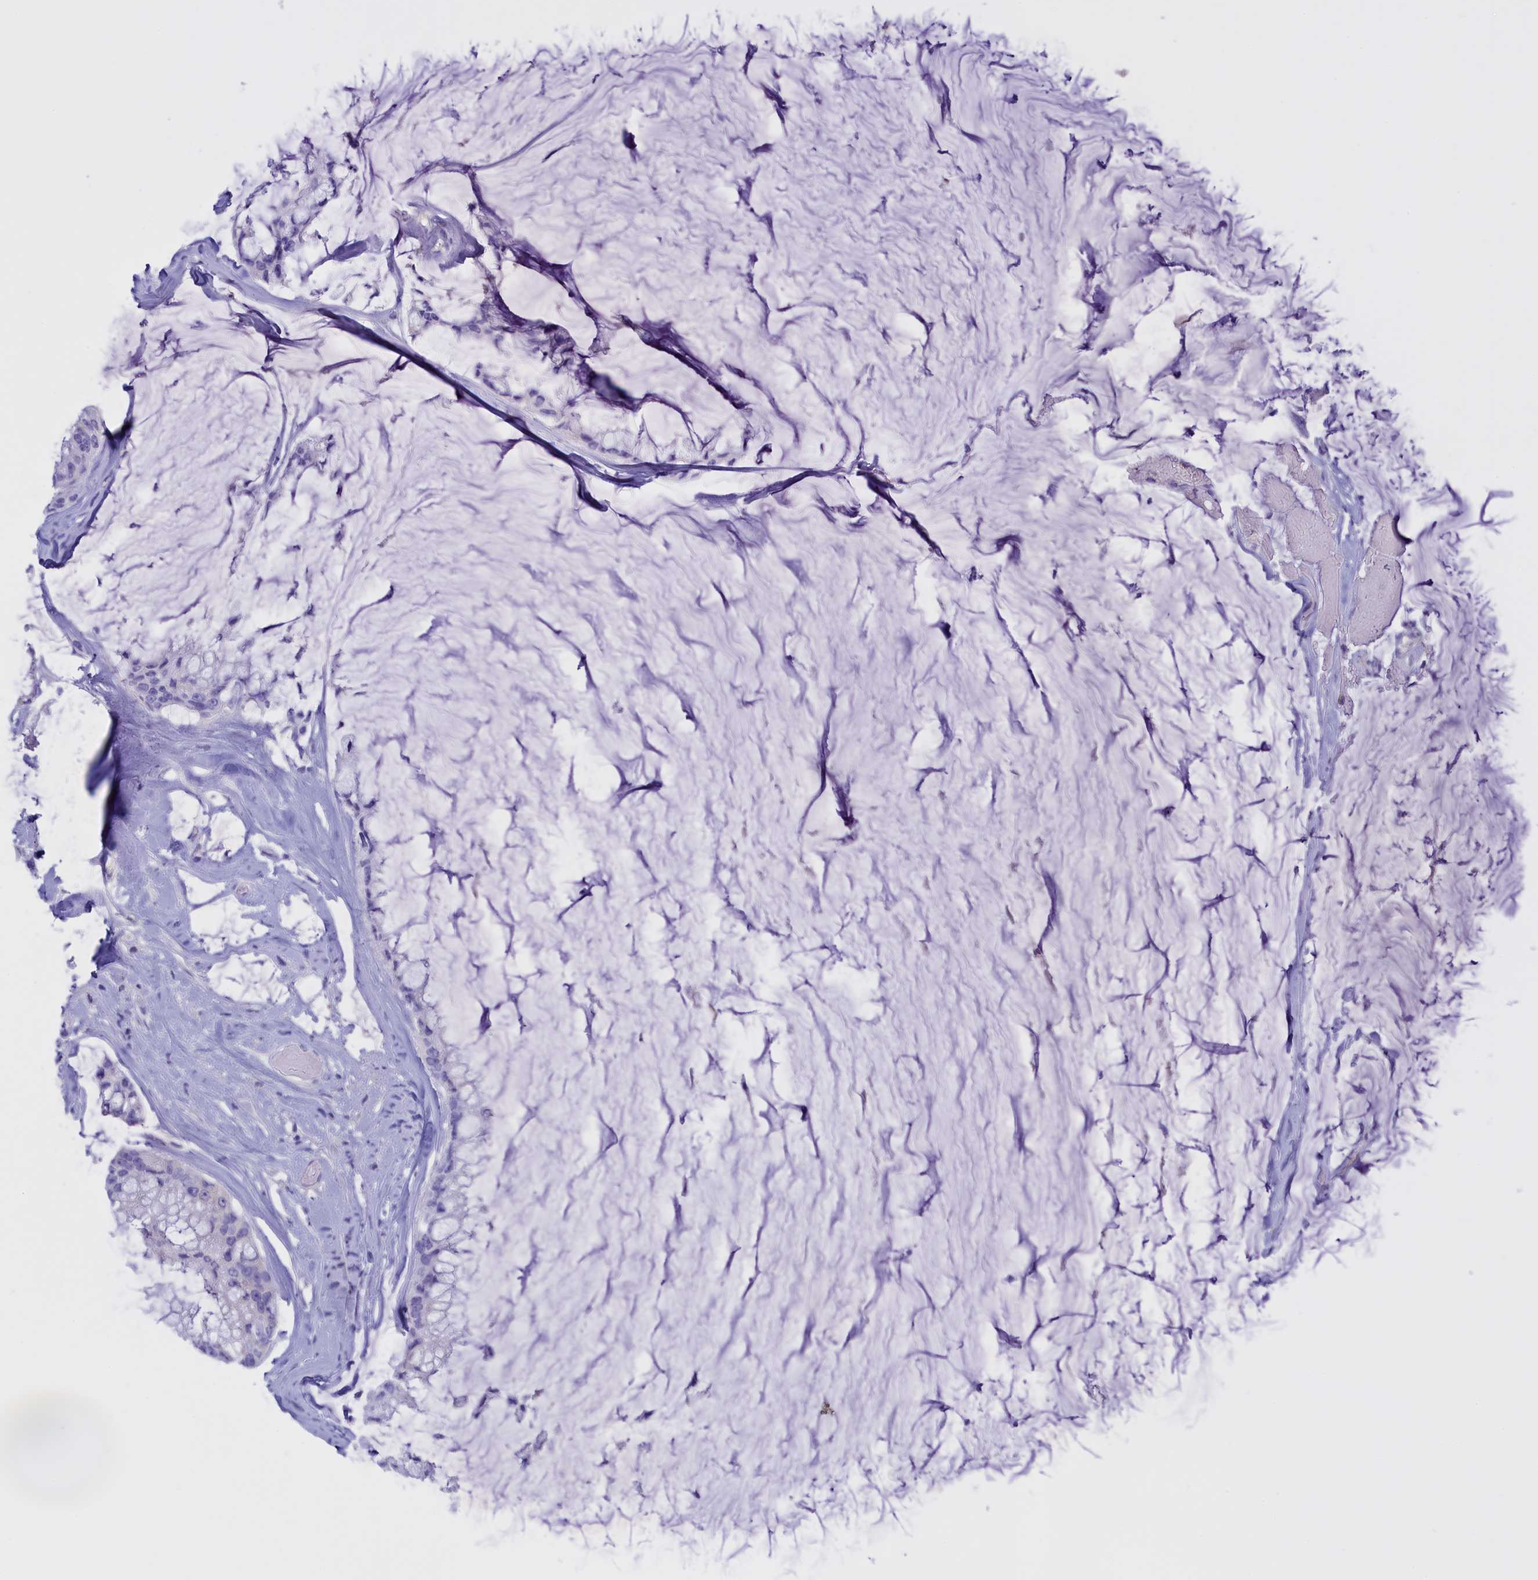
{"staining": {"intensity": "negative", "quantity": "none", "location": "none"}, "tissue": "ovarian cancer", "cell_type": "Tumor cells", "image_type": "cancer", "snomed": [{"axis": "morphology", "description": "Cystadenocarcinoma, mucinous, NOS"}, {"axis": "topography", "description": "Ovary"}], "caption": "Tumor cells show no significant protein staining in ovarian cancer. (DAB immunohistochemistry (IHC) visualized using brightfield microscopy, high magnification).", "gene": "PROK2", "patient": {"sex": "female", "age": 39}}